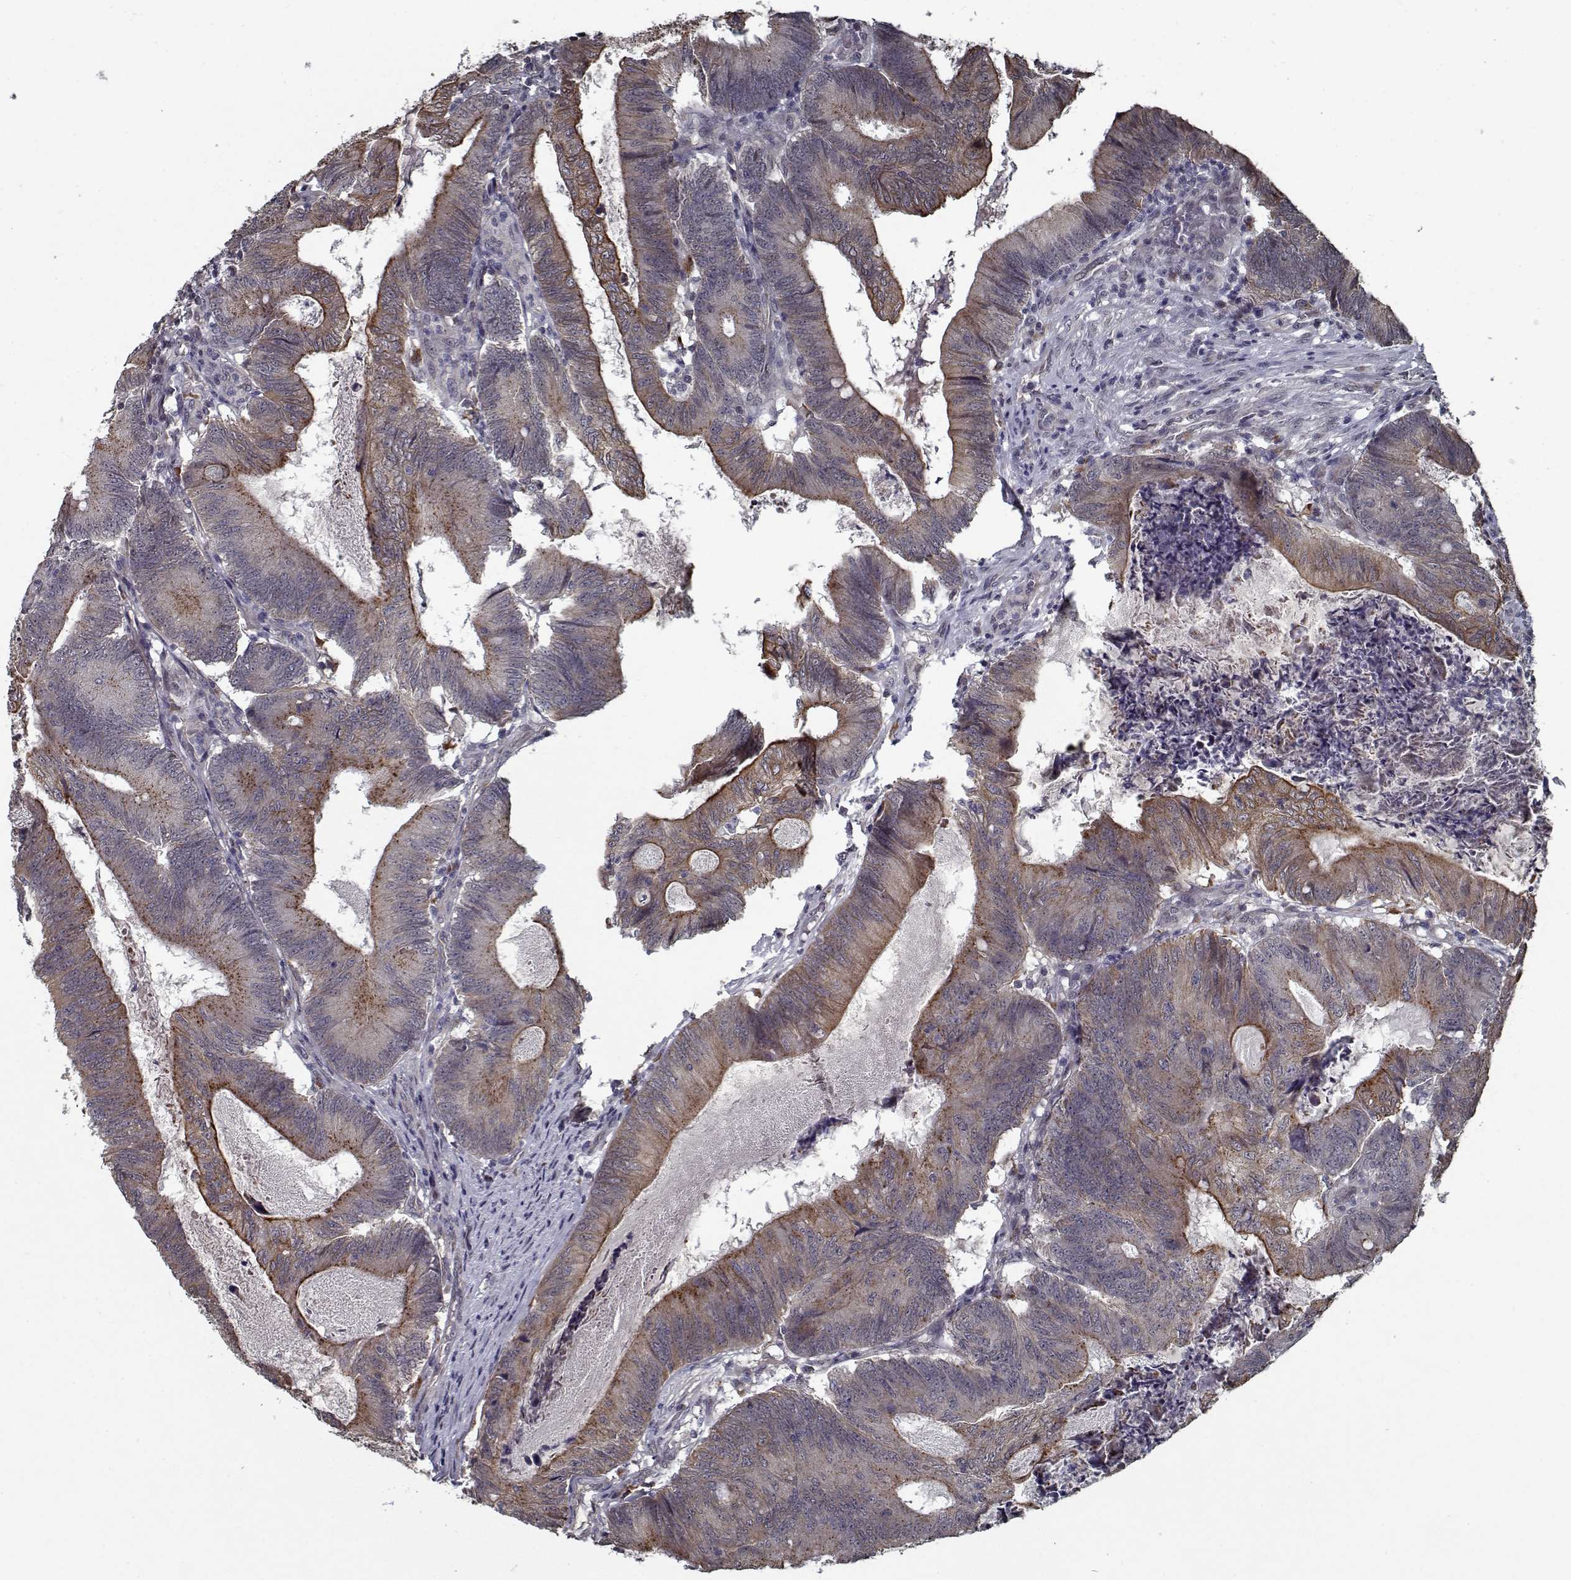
{"staining": {"intensity": "moderate", "quantity": "<25%", "location": "cytoplasmic/membranous"}, "tissue": "colorectal cancer", "cell_type": "Tumor cells", "image_type": "cancer", "snomed": [{"axis": "morphology", "description": "Adenocarcinoma, NOS"}, {"axis": "topography", "description": "Colon"}], "caption": "Immunohistochemistry (DAB) staining of adenocarcinoma (colorectal) shows moderate cytoplasmic/membranous protein positivity in about <25% of tumor cells.", "gene": "NLK", "patient": {"sex": "female", "age": 70}}